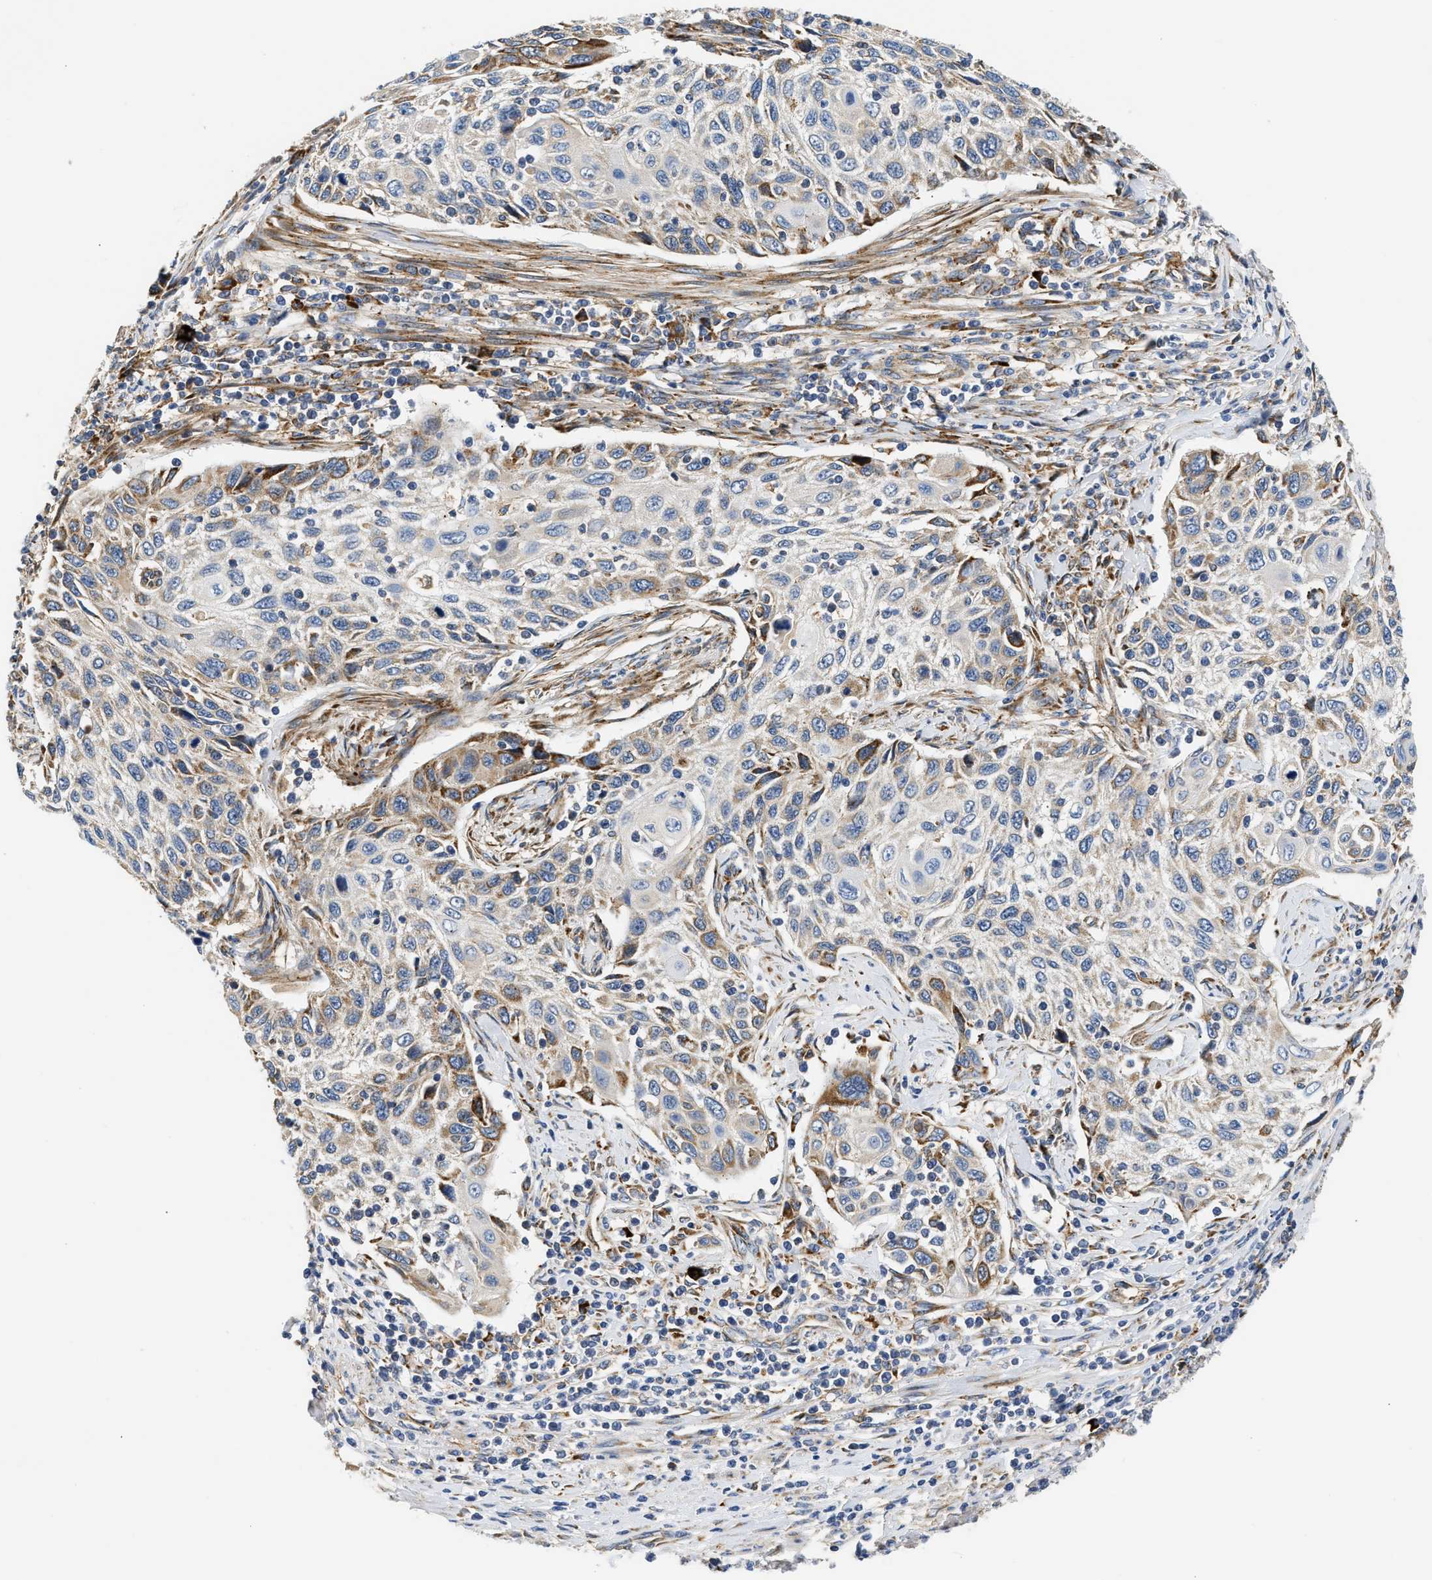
{"staining": {"intensity": "weak", "quantity": "<25%", "location": "cytoplasmic/membranous"}, "tissue": "cervical cancer", "cell_type": "Tumor cells", "image_type": "cancer", "snomed": [{"axis": "morphology", "description": "Squamous cell carcinoma, NOS"}, {"axis": "topography", "description": "Cervix"}], "caption": "Immunohistochemistry histopathology image of neoplastic tissue: human cervical cancer (squamous cell carcinoma) stained with DAB reveals no significant protein positivity in tumor cells.", "gene": "AMZ1", "patient": {"sex": "female", "age": 70}}